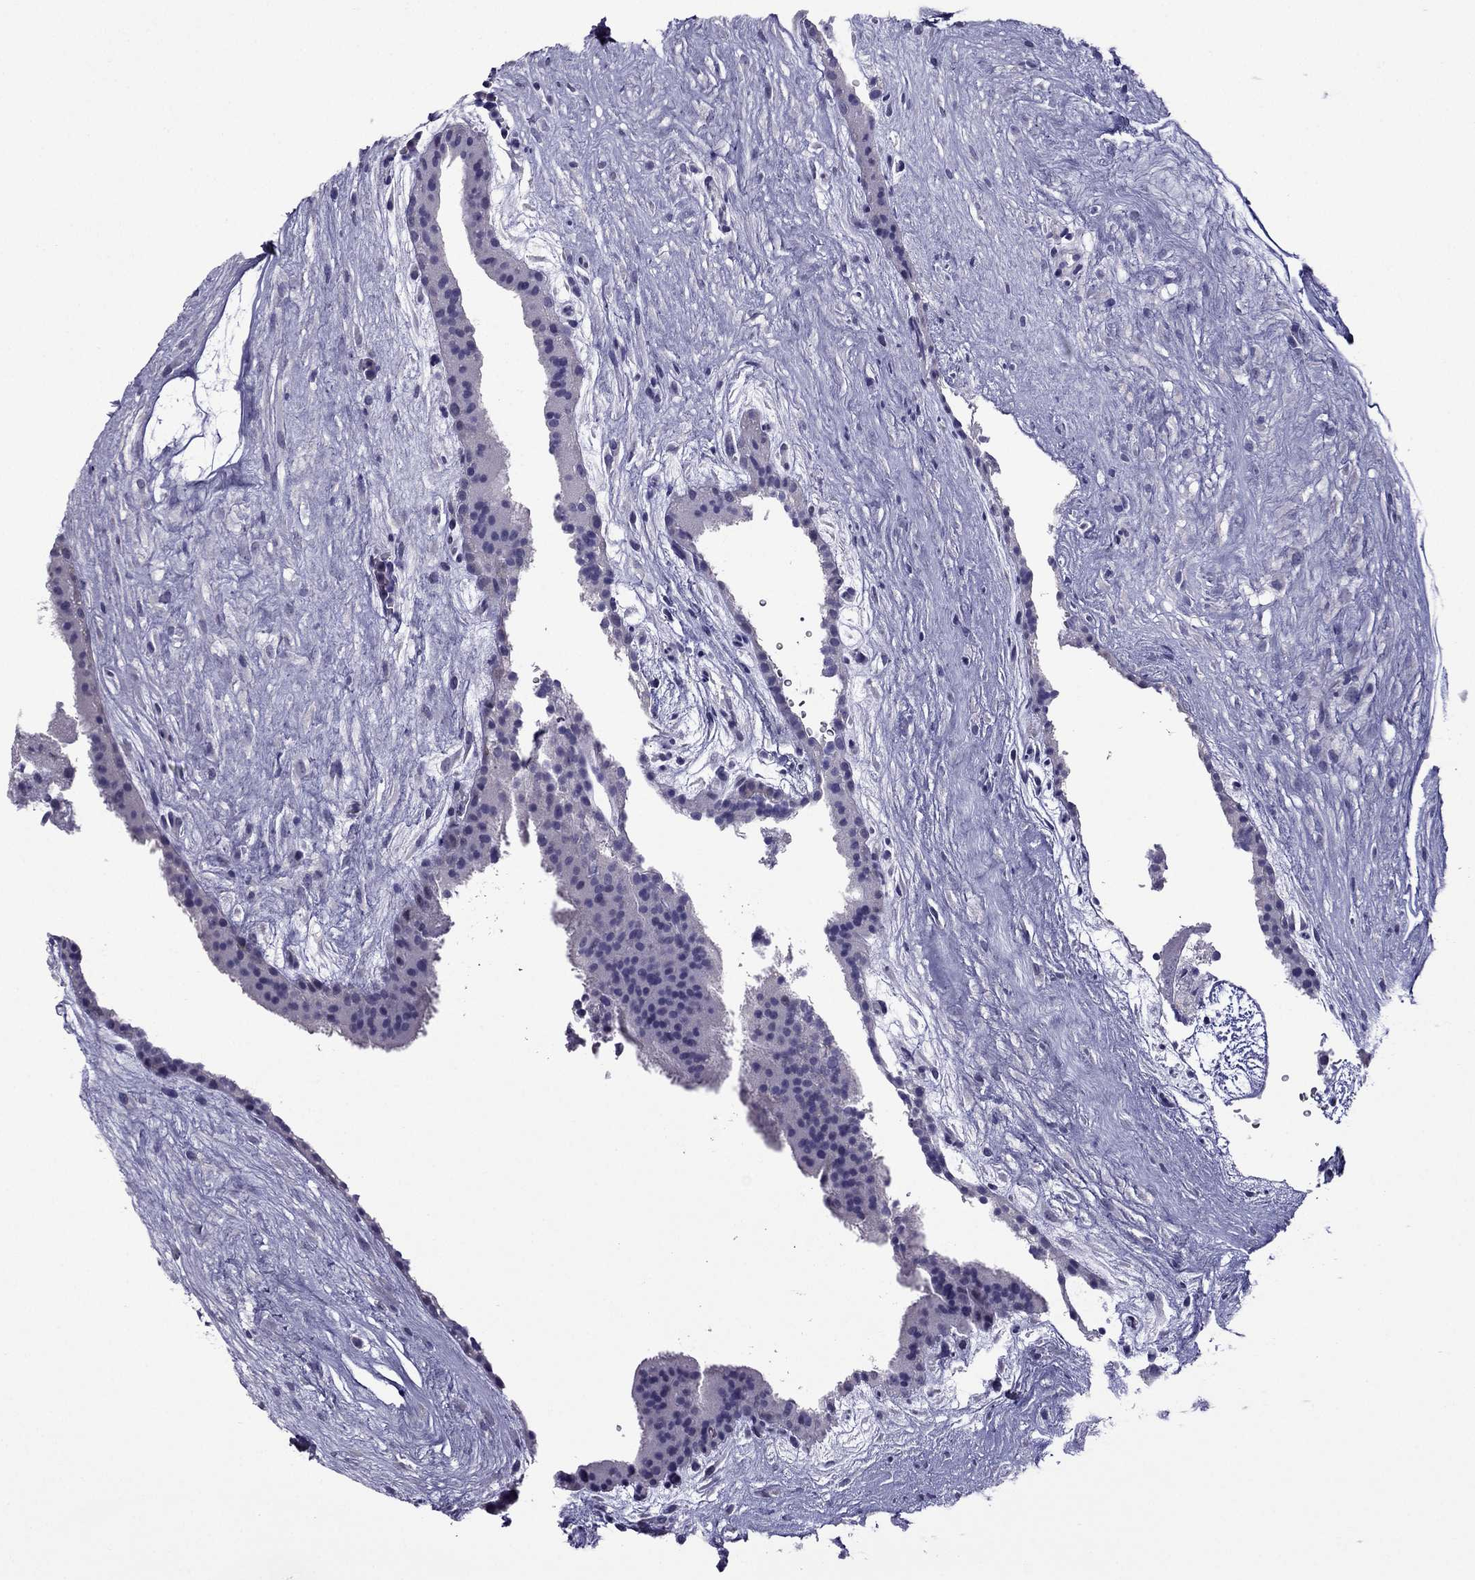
{"staining": {"intensity": "negative", "quantity": "none", "location": "none"}, "tissue": "placenta", "cell_type": "Decidual cells", "image_type": "normal", "snomed": [{"axis": "morphology", "description": "Normal tissue, NOS"}, {"axis": "topography", "description": "Placenta"}], "caption": "Immunohistochemistry (IHC) of benign human placenta displays no positivity in decidual cells.", "gene": "MYBPH", "patient": {"sex": "female", "age": 19}}